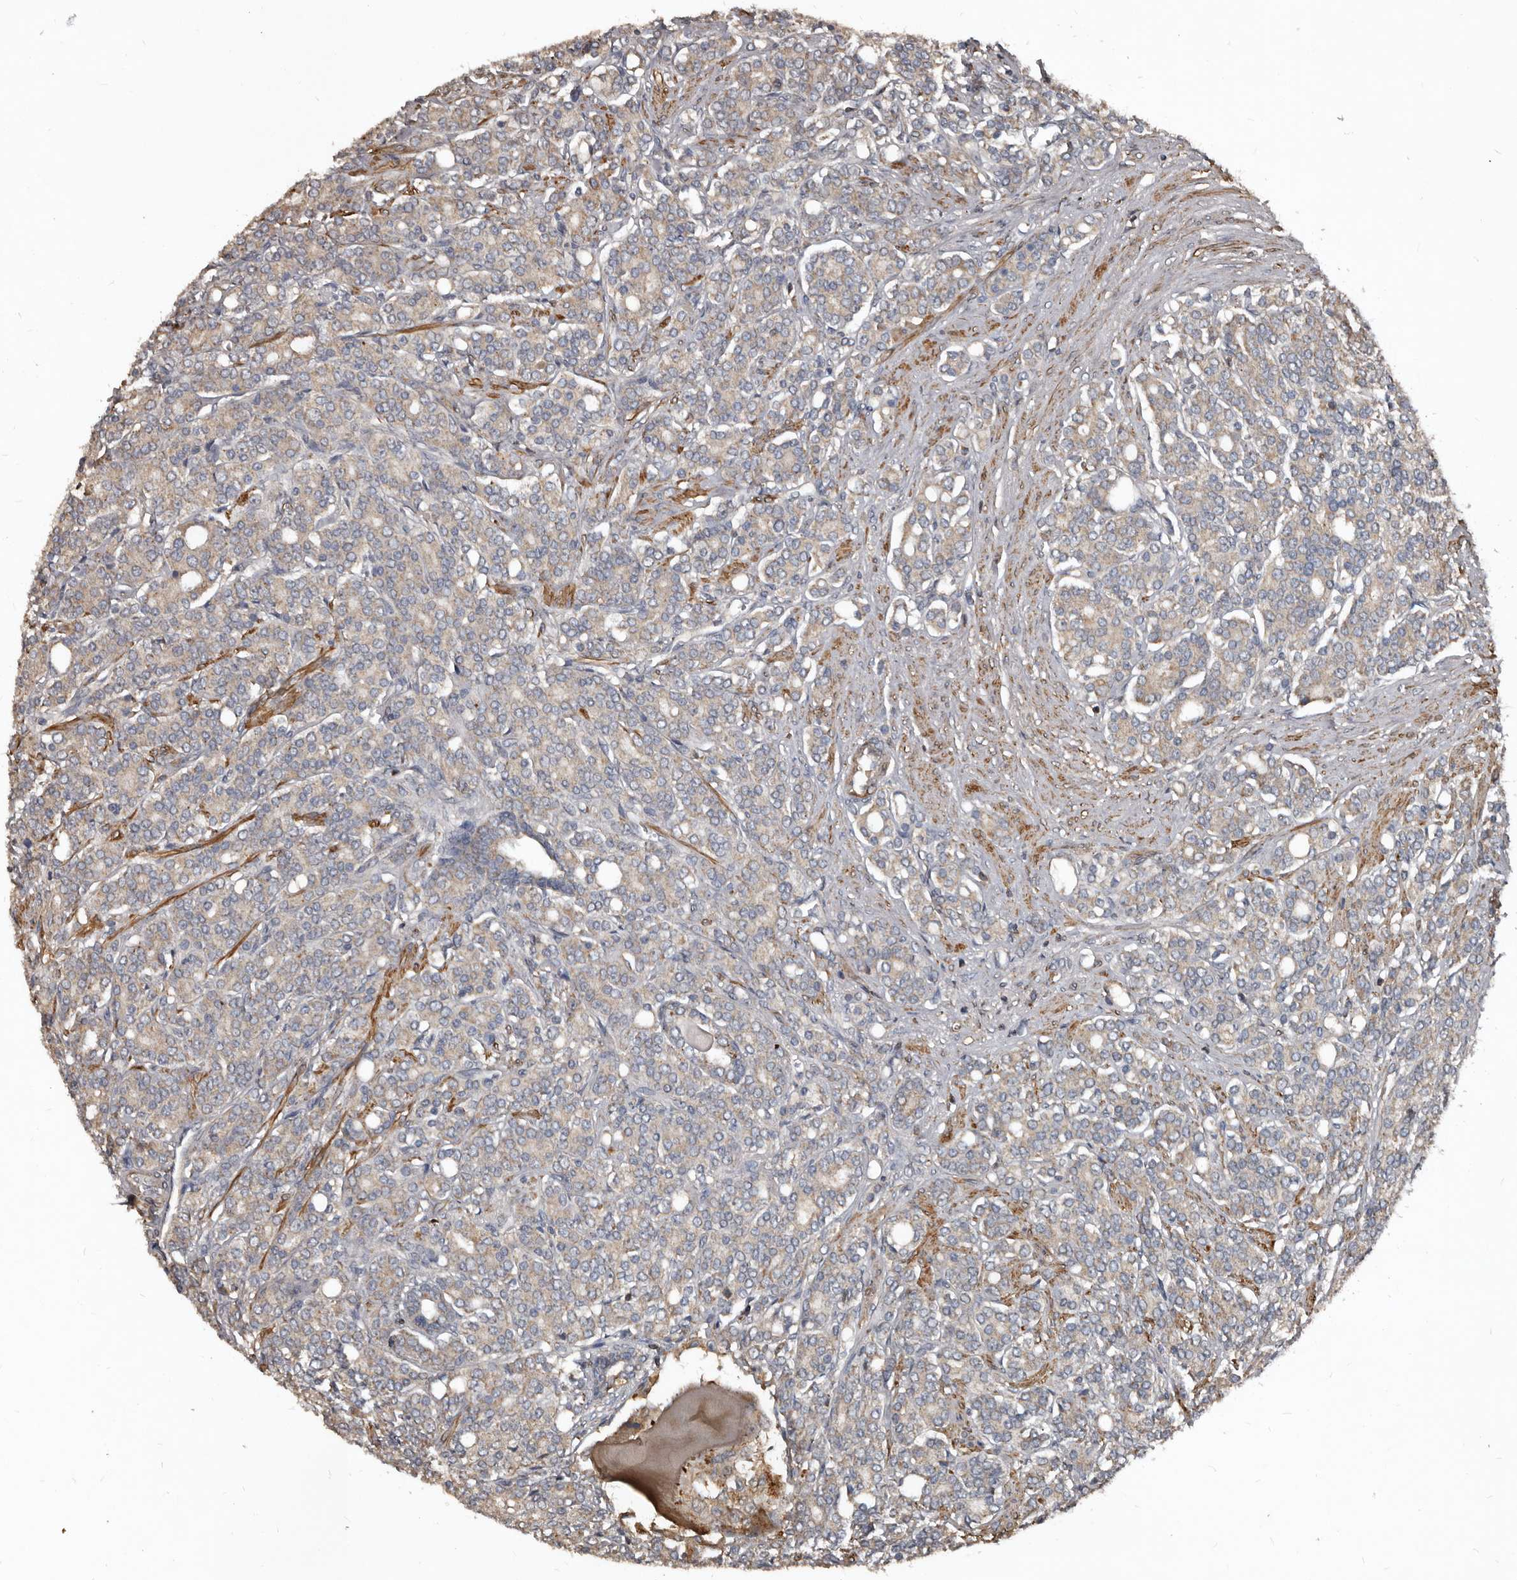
{"staining": {"intensity": "moderate", "quantity": "25%-75%", "location": "cytoplasmic/membranous"}, "tissue": "prostate cancer", "cell_type": "Tumor cells", "image_type": "cancer", "snomed": [{"axis": "morphology", "description": "Adenocarcinoma, High grade"}, {"axis": "topography", "description": "Prostate"}], "caption": "Immunohistochemical staining of human prostate cancer (adenocarcinoma (high-grade)) reveals medium levels of moderate cytoplasmic/membranous expression in approximately 25%-75% of tumor cells.", "gene": "GREB1", "patient": {"sex": "male", "age": 62}}